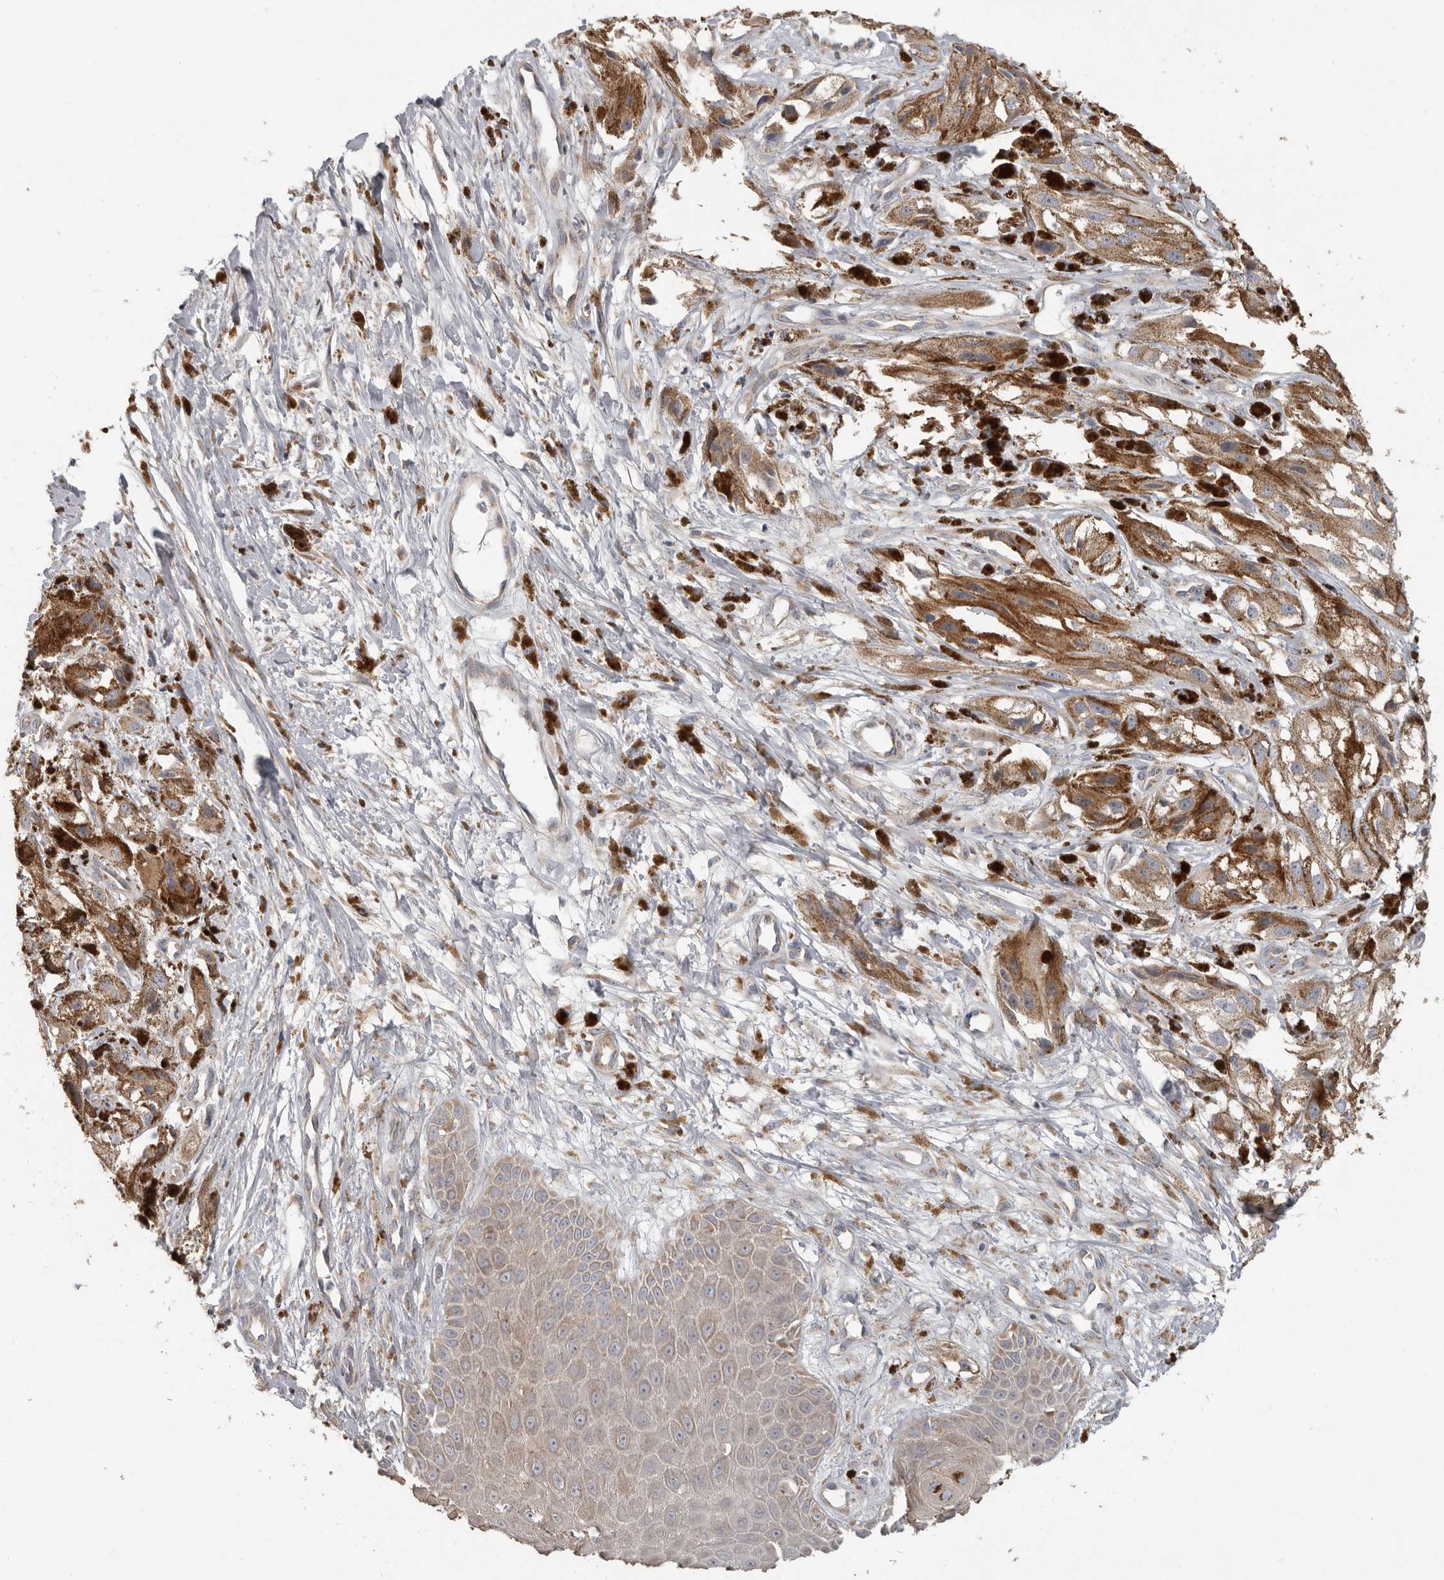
{"staining": {"intensity": "moderate", "quantity": ">75%", "location": "cytoplasmic/membranous"}, "tissue": "melanoma", "cell_type": "Tumor cells", "image_type": "cancer", "snomed": [{"axis": "morphology", "description": "Malignant melanoma, NOS"}, {"axis": "topography", "description": "Skin"}], "caption": "Immunohistochemical staining of malignant melanoma reveals moderate cytoplasmic/membranous protein expression in about >75% of tumor cells.", "gene": "UNK", "patient": {"sex": "male", "age": 88}}